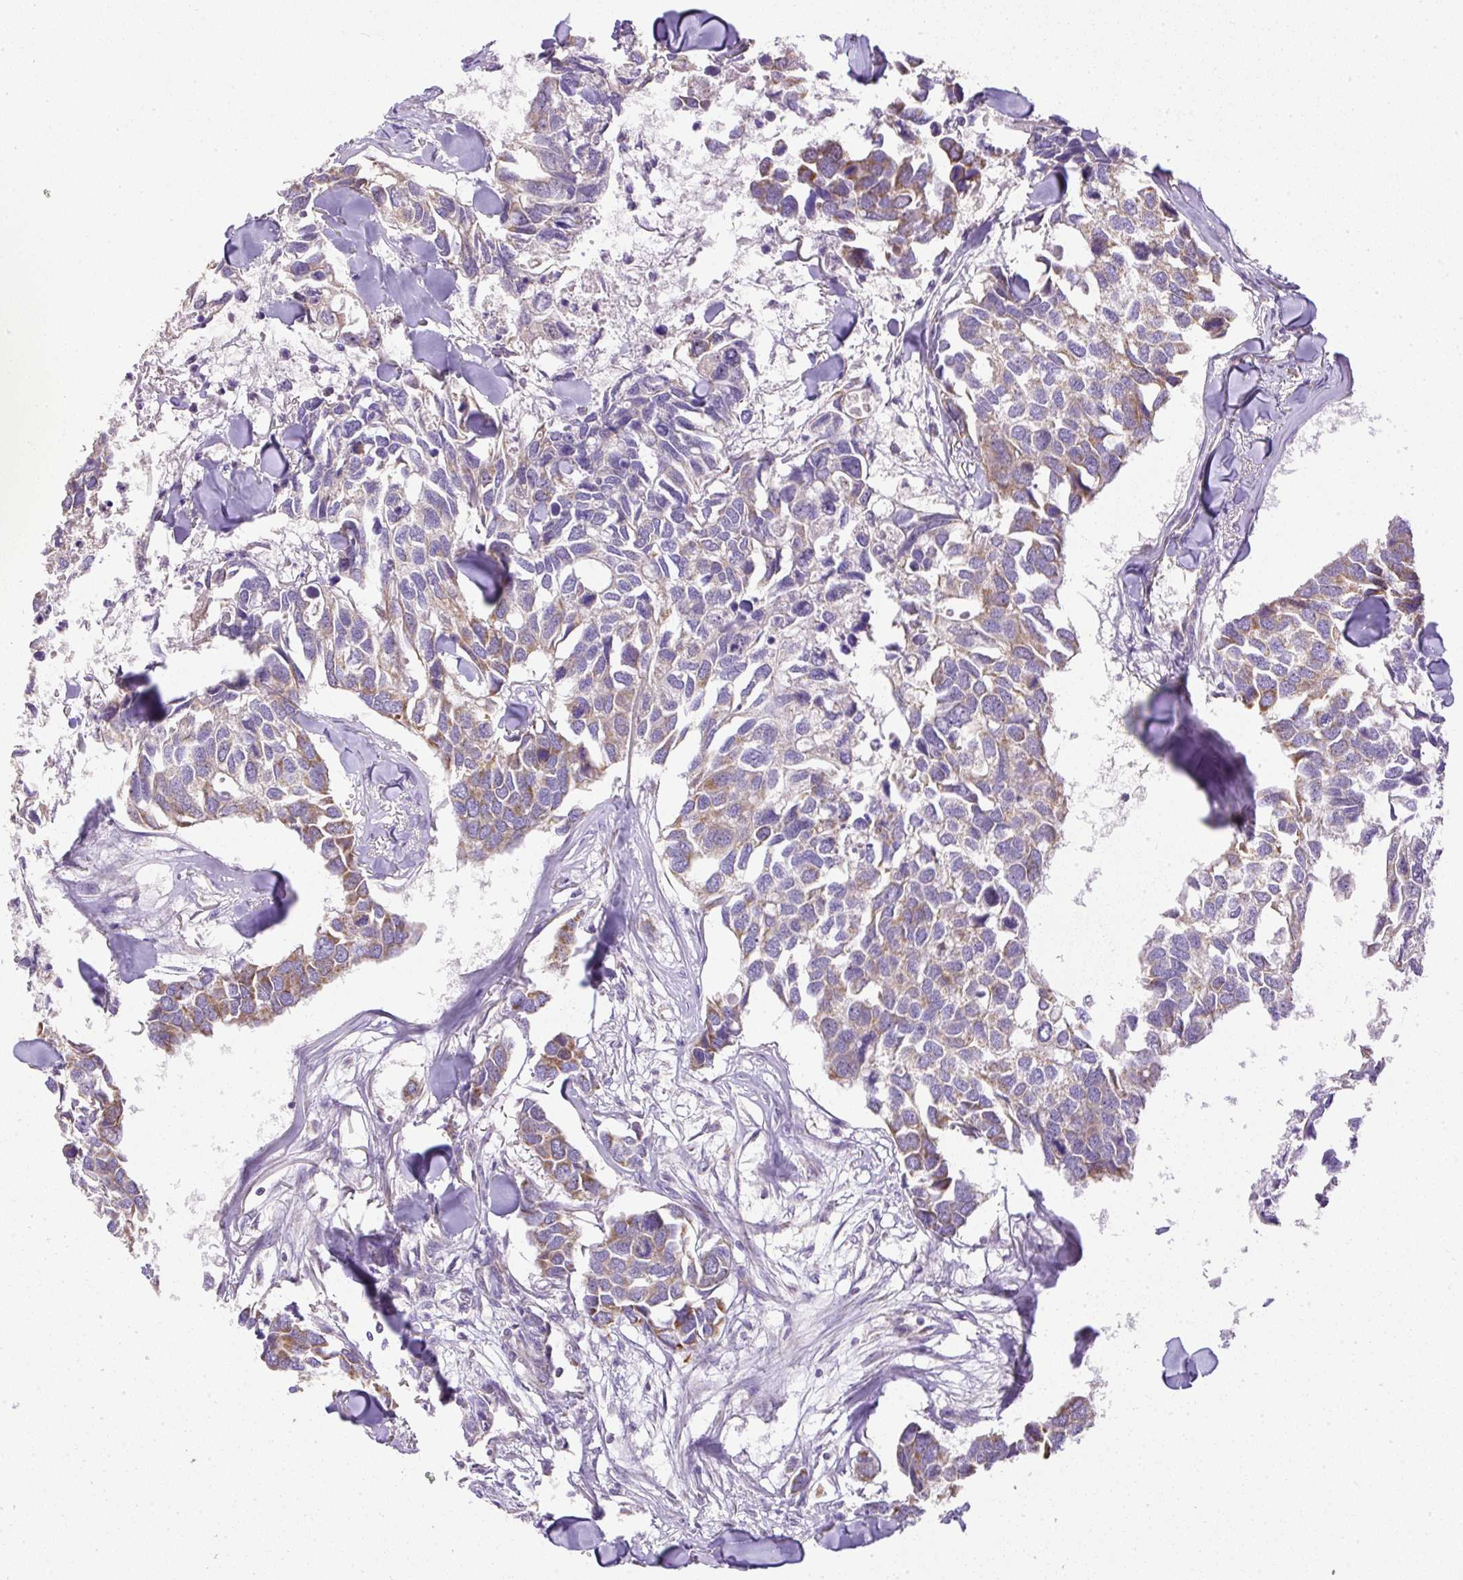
{"staining": {"intensity": "moderate", "quantity": "25%-75%", "location": "cytoplasmic/membranous"}, "tissue": "breast cancer", "cell_type": "Tumor cells", "image_type": "cancer", "snomed": [{"axis": "morphology", "description": "Duct carcinoma"}, {"axis": "topography", "description": "Breast"}], "caption": "High-power microscopy captured an immunohistochemistry (IHC) histopathology image of breast intraductal carcinoma, revealing moderate cytoplasmic/membranous positivity in about 25%-75% of tumor cells.", "gene": "NDUFAF2", "patient": {"sex": "female", "age": 83}}